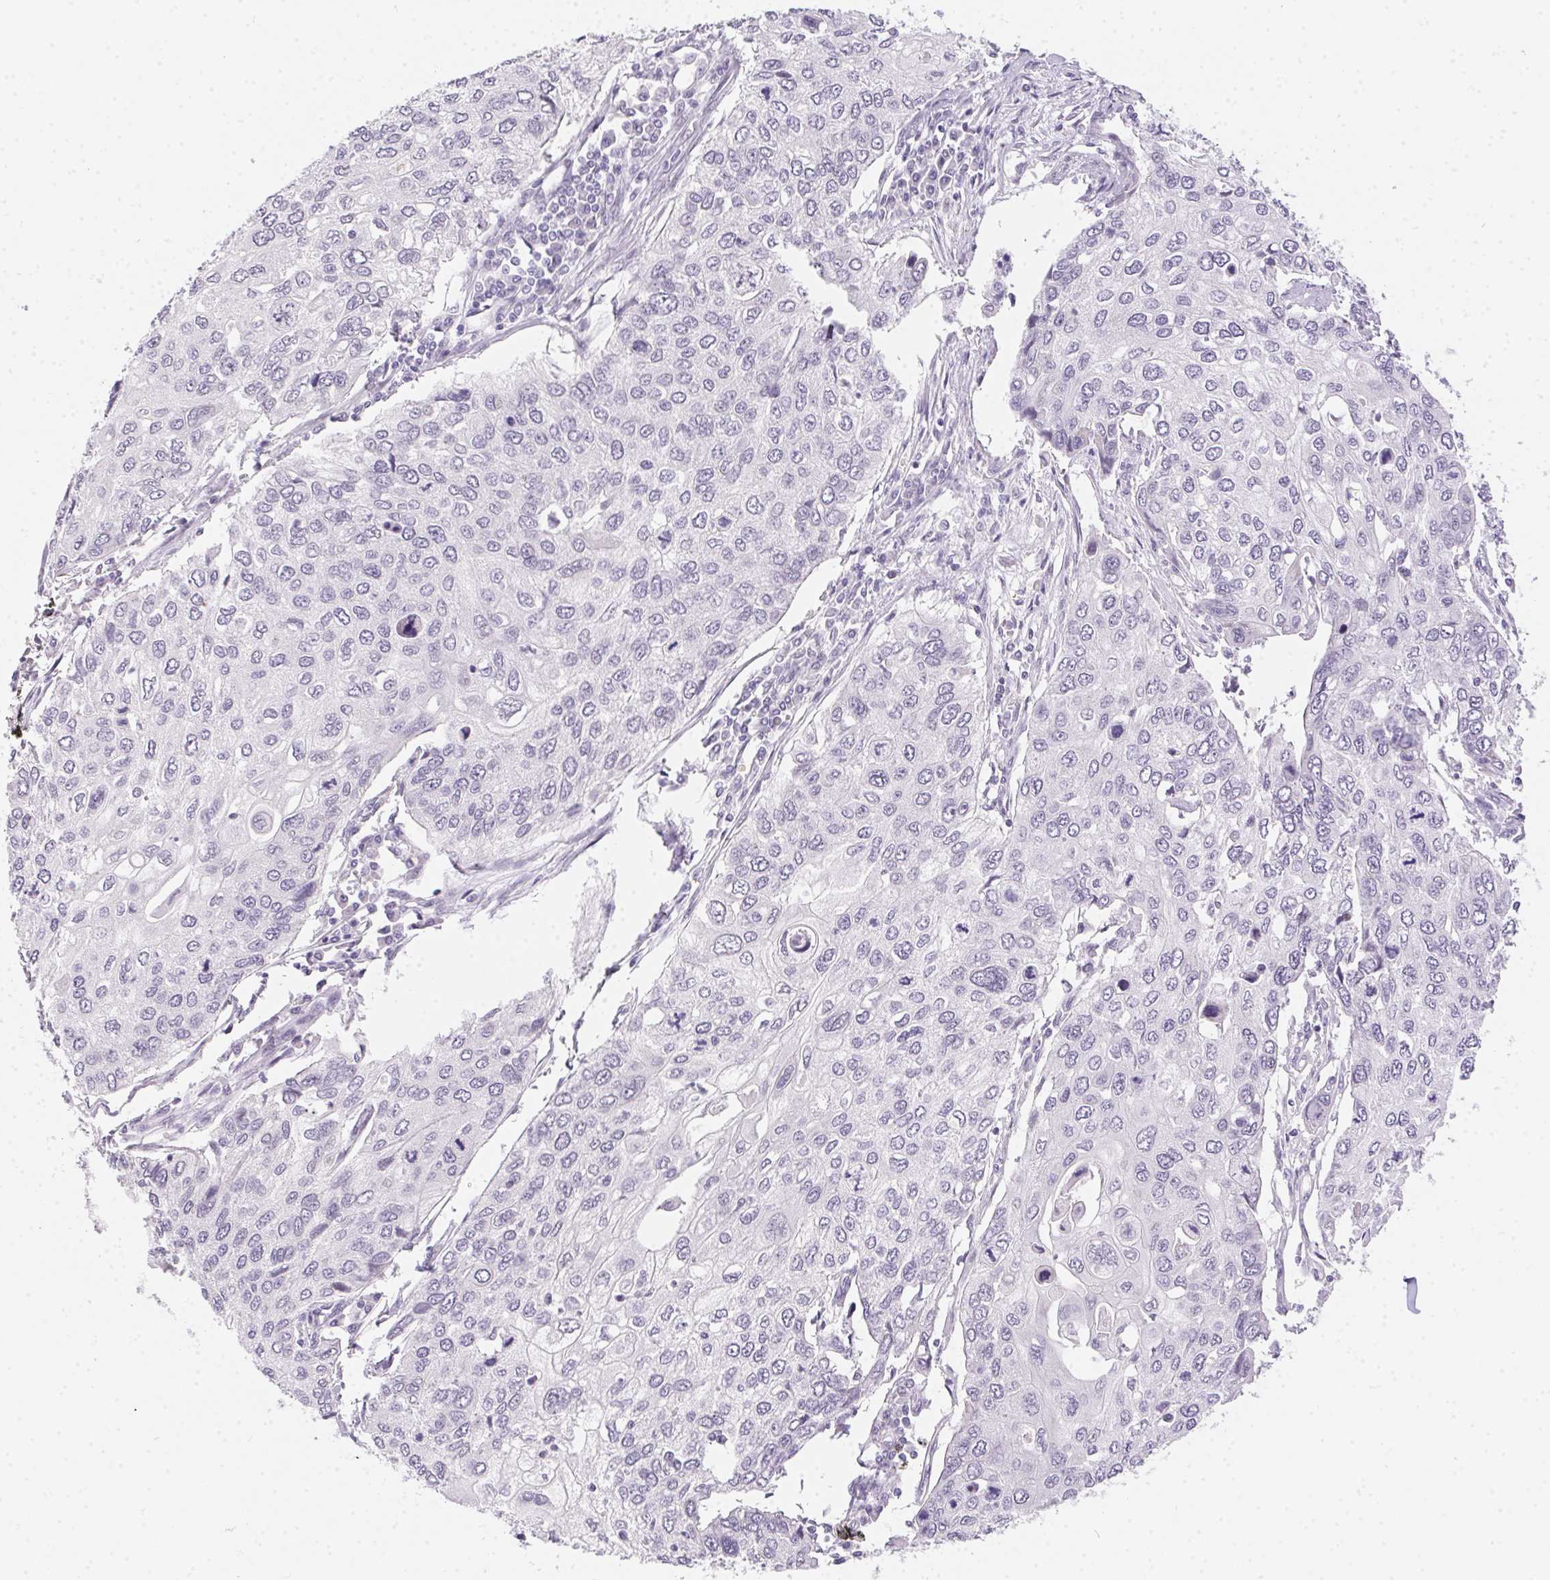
{"staining": {"intensity": "negative", "quantity": "none", "location": "none"}, "tissue": "lung cancer", "cell_type": "Tumor cells", "image_type": "cancer", "snomed": [{"axis": "morphology", "description": "Squamous cell carcinoma, NOS"}, {"axis": "morphology", "description": "Squamous cell carcinoma, metastatic, NOS"}, {"axis": "topography", "description": "Lung"}], "caption": "A histopathology image of human lung cancer (metastatic squamous cell carcinoma) is negative for staining in tumor cells. (Stains: DAB (3,3'-diaminobenzidine) immunohistochemistry with hematoxylin counter stain, Microscopy: brightfield microscopy at high magnification).", "gene": "MORC1", "patient": {"sex": "male", "age": 63}}